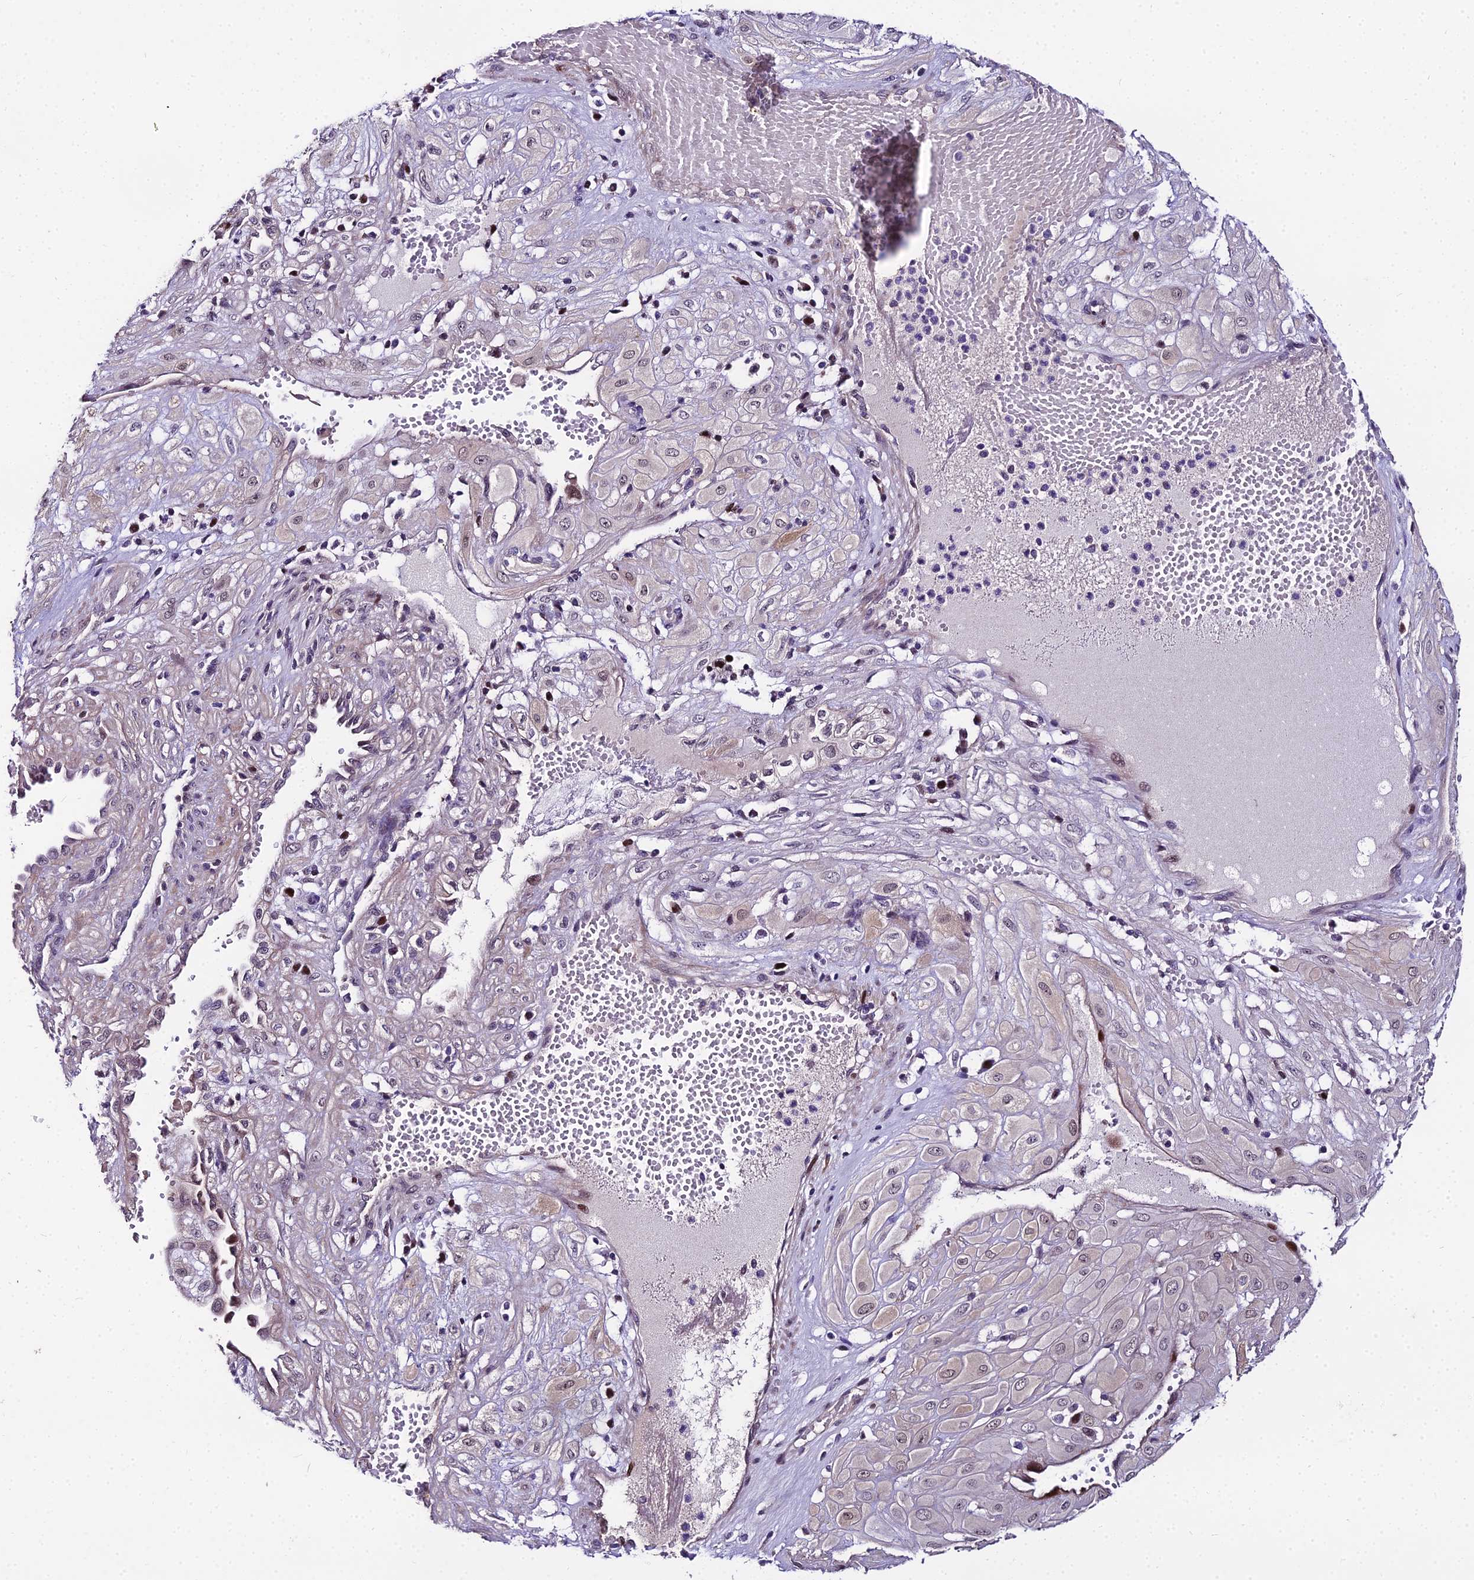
{"staining": {"intensity": "weak", "quantity": "25%-75%", "location": "nuclear"}, "tissue": "cervical cancer", "cell_type": "Tumor cells", "image_type": "cancer", "snomed": [{"axis": "morphology", "description": "Squamous cell carcinoma, NOS"}, {"axis": "topography", "description": "Cervix"}], "caption": "Cervical cancer (squamous cell carcinoma) stained with DAB immunohistochemistry (IHC) displays low levels of weak nuclear positivity in approximately 25%-75% of tumor cells. The staining is performed using DAB (3,3'-diaminobenzidine) brown chromogen to label protein expression. The nuclei are counter-stained blue using hematoxylin.", "gene": "TRIML2", "patient": {"sex": "female", "age": 36}}